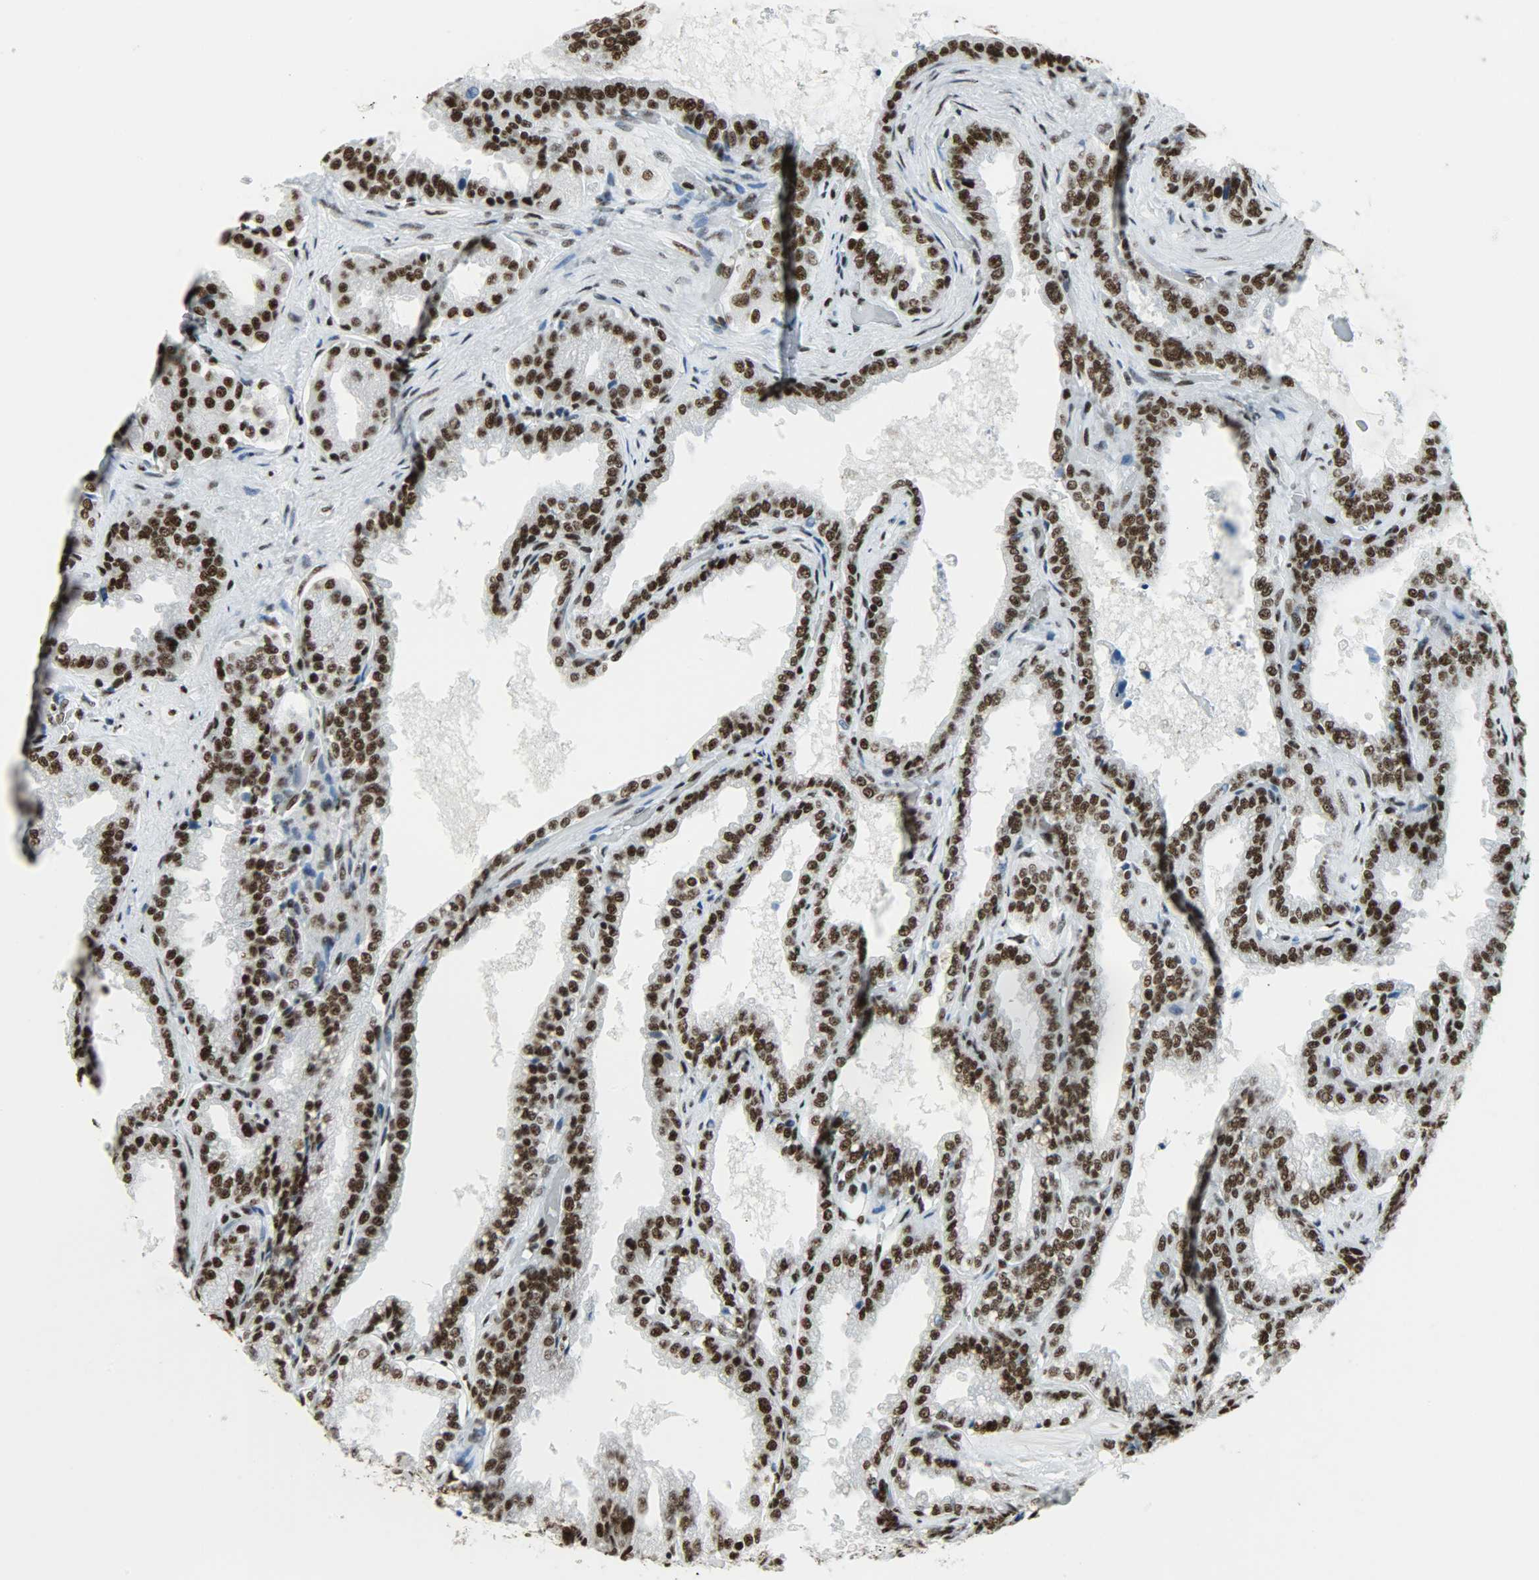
{"staining": {"intensity": "strong", "quantity": ">75%", "location": "nuclear"}, "tissue": "seminal vesicle", "cell_type": "Glandular cells", "image_type": "normal", "snomed": [{"axis": "morphology", "description": "Normal tissue, NOS"}, {"axis": "topography", "description": "Seminal veicle"}], "caption": "Unremarkable seminal vesicle shows strong nuclear staining in approximately >75% of glandular cells.", "gene": "SNRPA", "patient": {"sex": "male", "age": 46}}